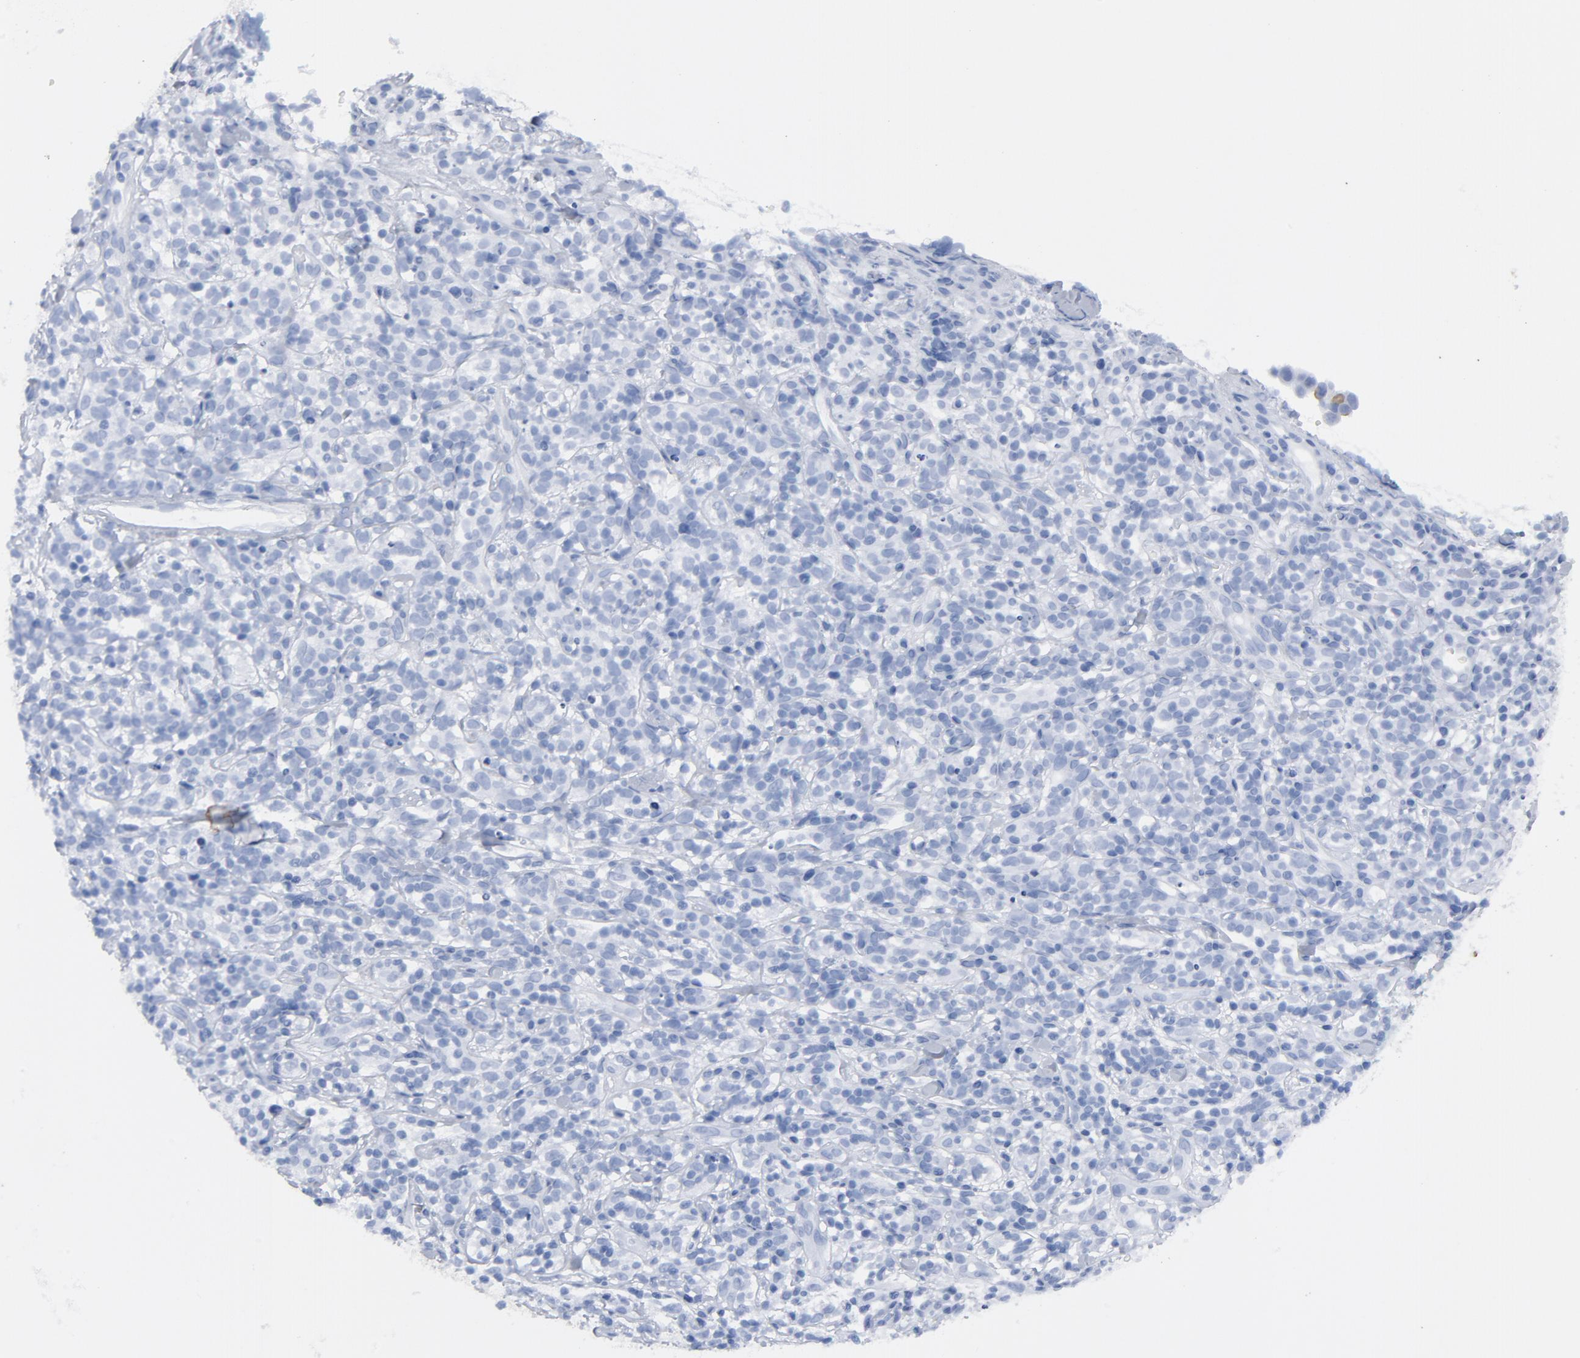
{"staining": {"intensity": "negative", "quantity": "none", "location": "none"}, "tissue": "lymphoma", "cell_type": "Tumor cells", "image_type": "cancer", "snomed": [{"axis": "morphology", "description": "Malignant lymphoma, non-Hodgkin's type, High grade"}, {"axis": "topography", "description": "Lymph node"}], "caption": "IHC image of human high-grade malignant lymphoma, non-Hodgkin's type stained for a protein (brown), which displays no staining in tumor cells. (Stains: DAB immunohistochemistry with hematoxylin counter stain, Microscopy: brightfield microscopy at high magnification).", "gene": "TSPAN6", "patient": {"sex": "female", "age": 73}}